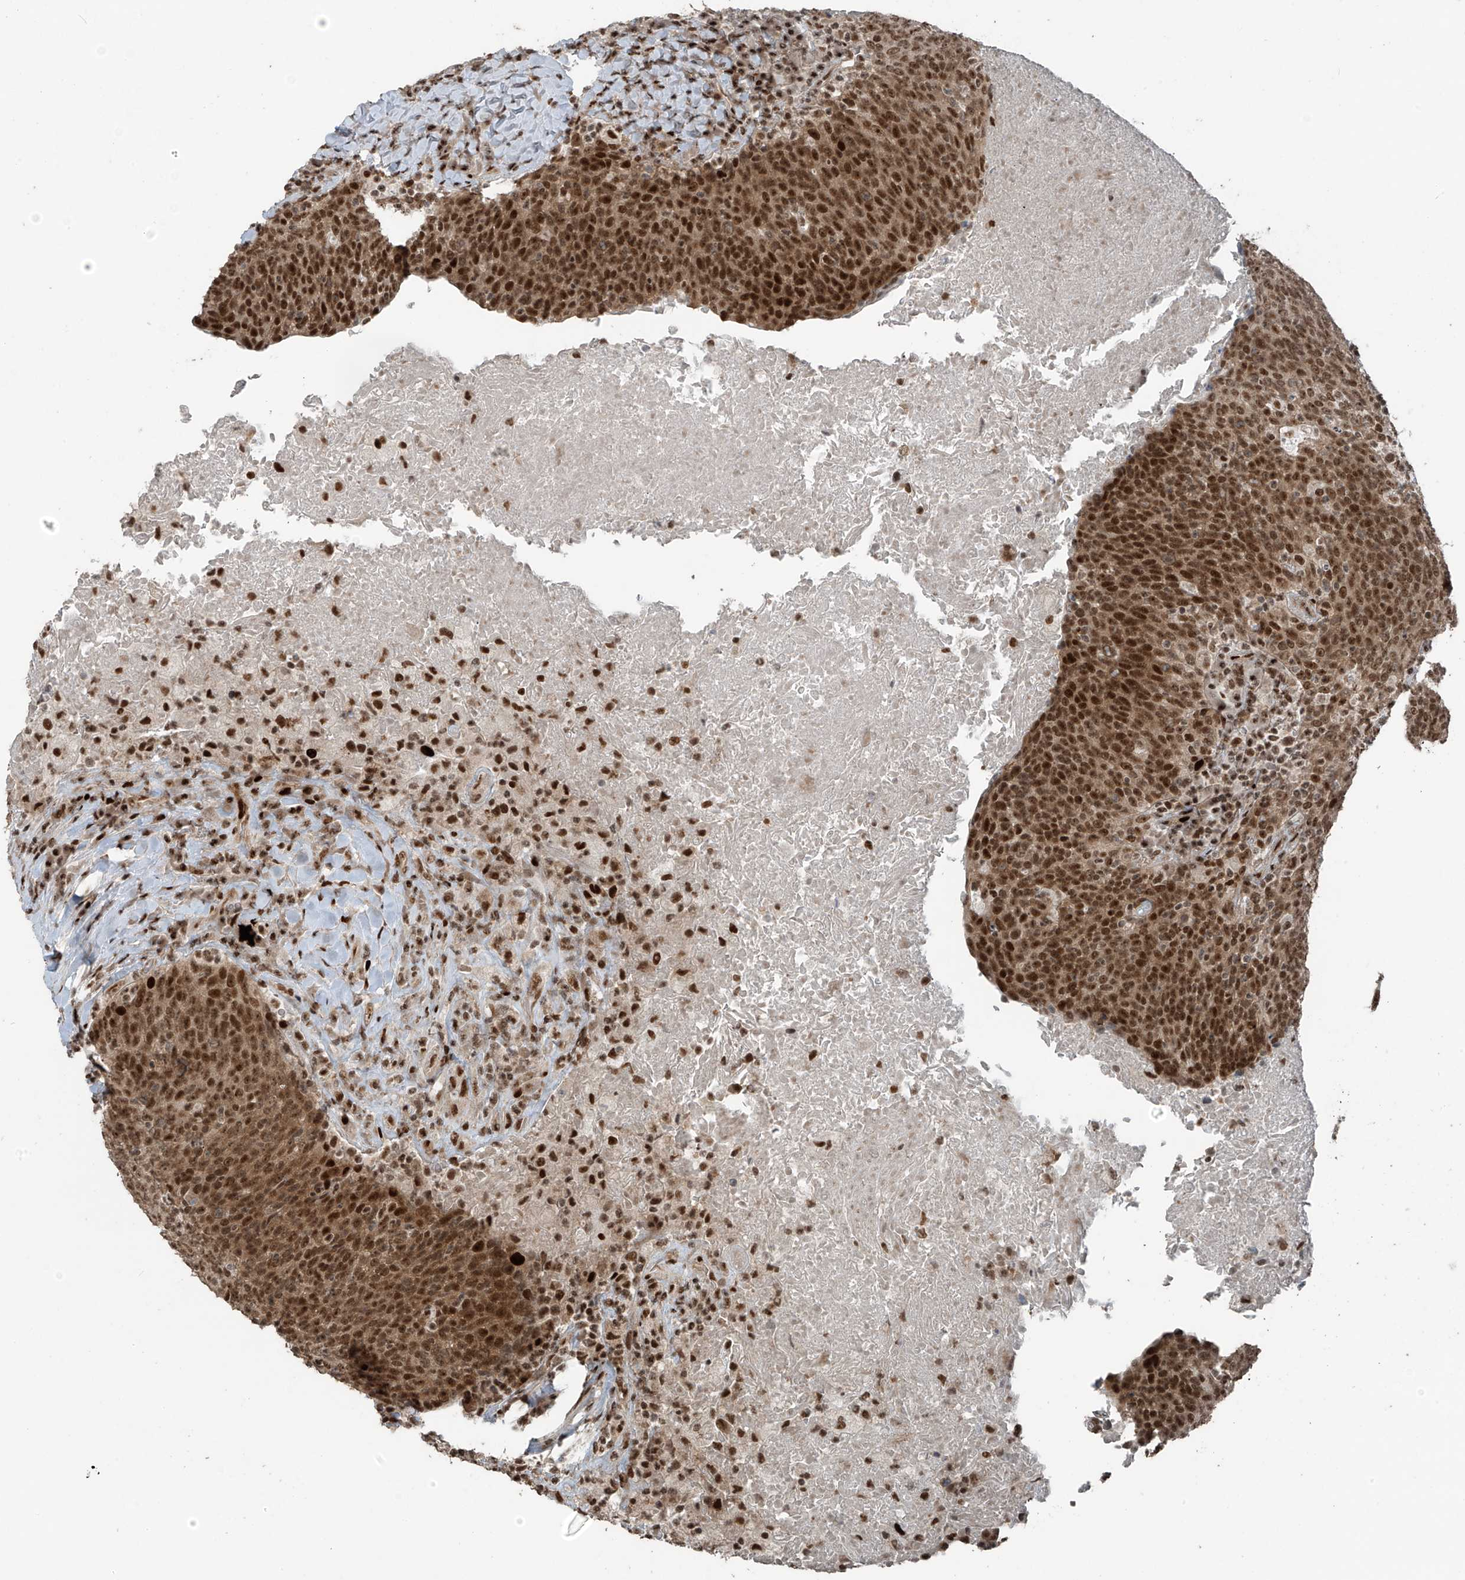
{"staining": {"intensity": "moderate", "quantity": ">75%", "location": "cytoplasmic/membranous,nuclear"}, "tissue": "head and neck cancer", "cell_type": "Tumor cells", "image_type": "cancer", "snomed": [{"axis": "morphology", "description": "Squamous cell carcinoma, NOS"}, {"axis": "morphology", "description": "Squamous cell carcinoma, metastatic, NOS"}, {"axis": "topography", "description": "Lymph node"}, {"axis": "topography", "description": "Head-Neck"}], "caption": "About >75% of tumor cells in human head and neck cancer display moderate cytoplasmic/membranous and nuclear protein staining as visualized by brown immunohistochemical staining.", "gene": "PCNP", "patient": {"sex": "male", "age": 62}}